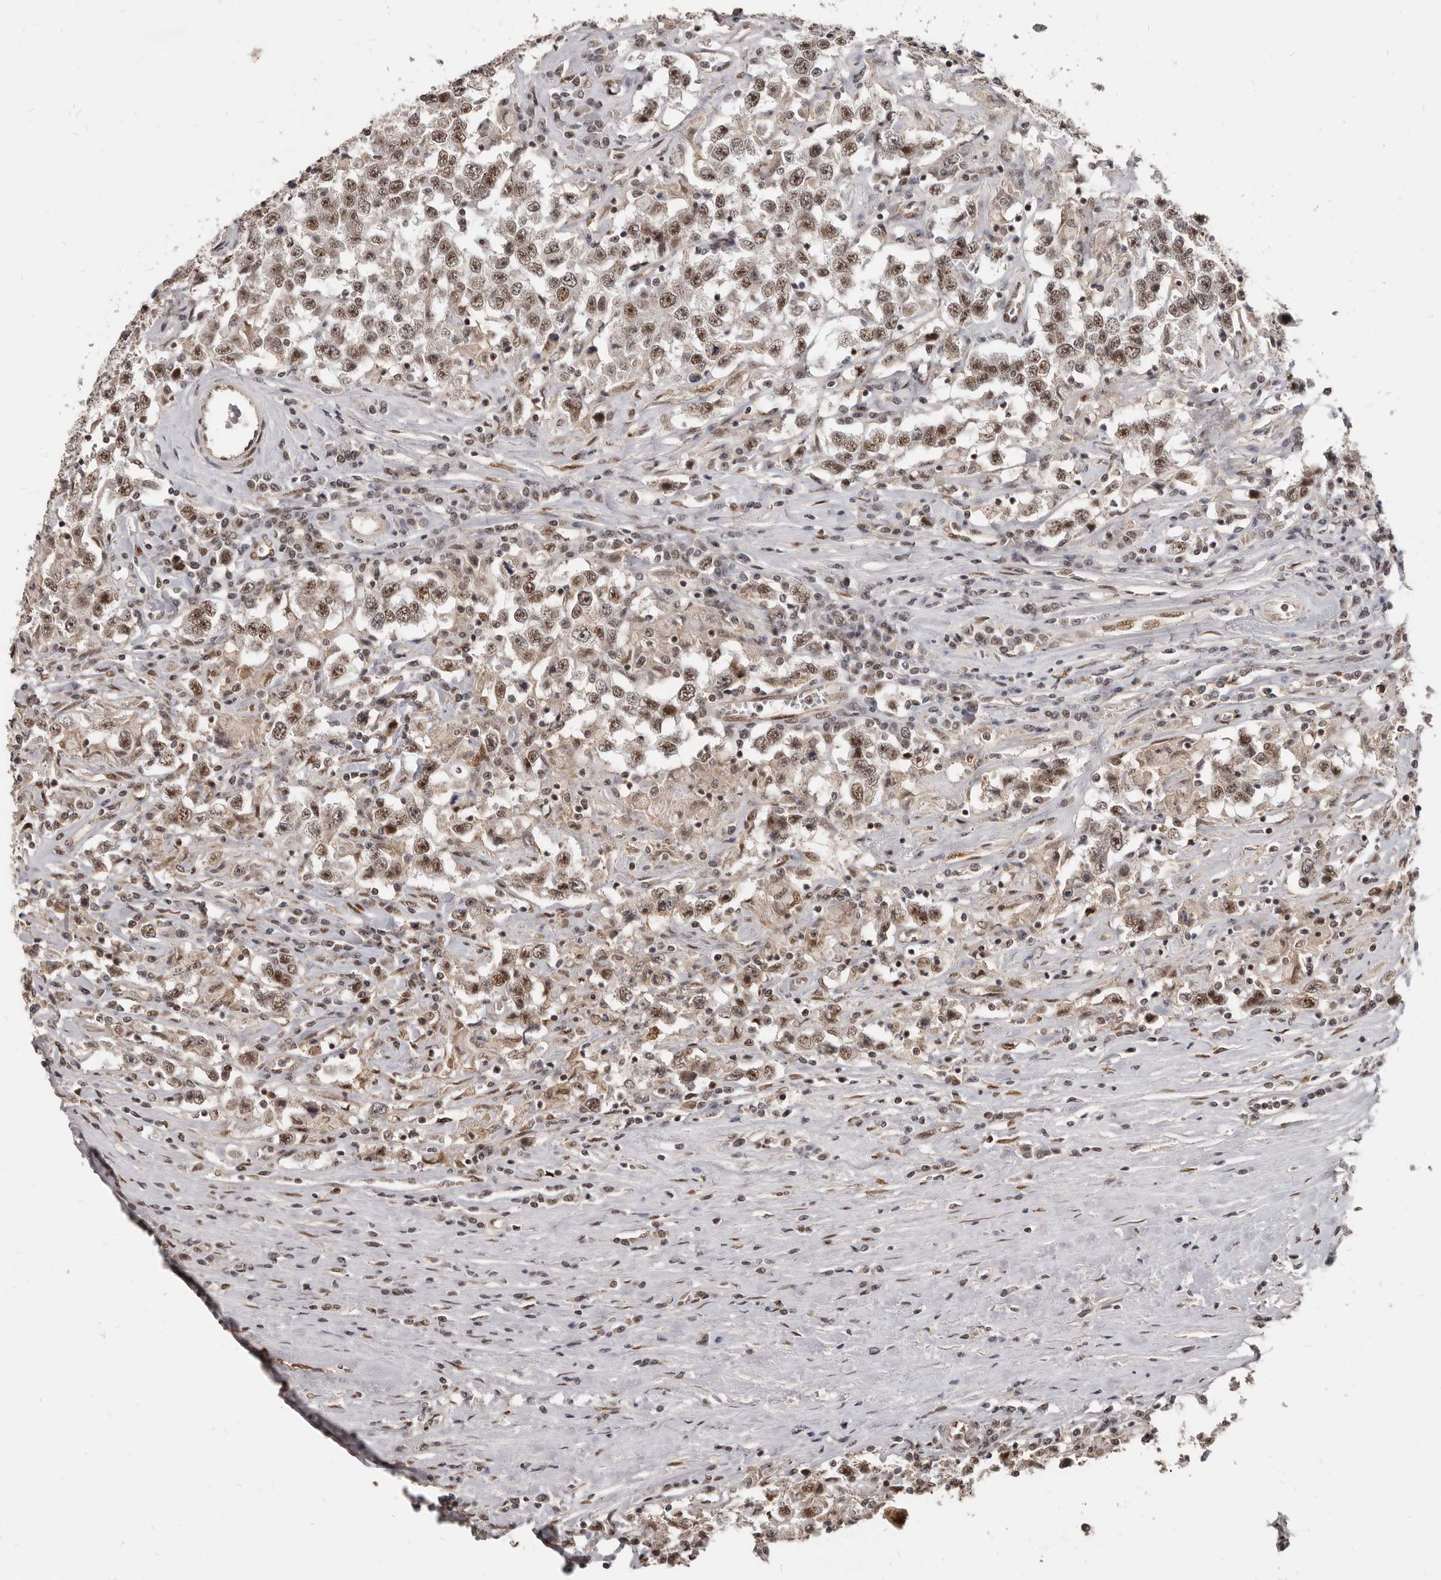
{"staining": {"intensity": "moderate", "quantity": ">75%", "location": "nuclear"}, "tissue": "testis cancer", "cell_type": "Tumor cells", "image_type": "cancer", "snomed": [{"axis": "morphology", "description": "Seminoma, NOS"}, {"axis": "topography", "description": "Testis"}], "caption": "Immunohistochemistry image of testis cancer stained for a protein (brown), which demonstrates medium levels of moderate nuclear positivity in about >75% of tumor cells.", "gene": "ATF5", "patient": {"sex": "male", "age": 41}}